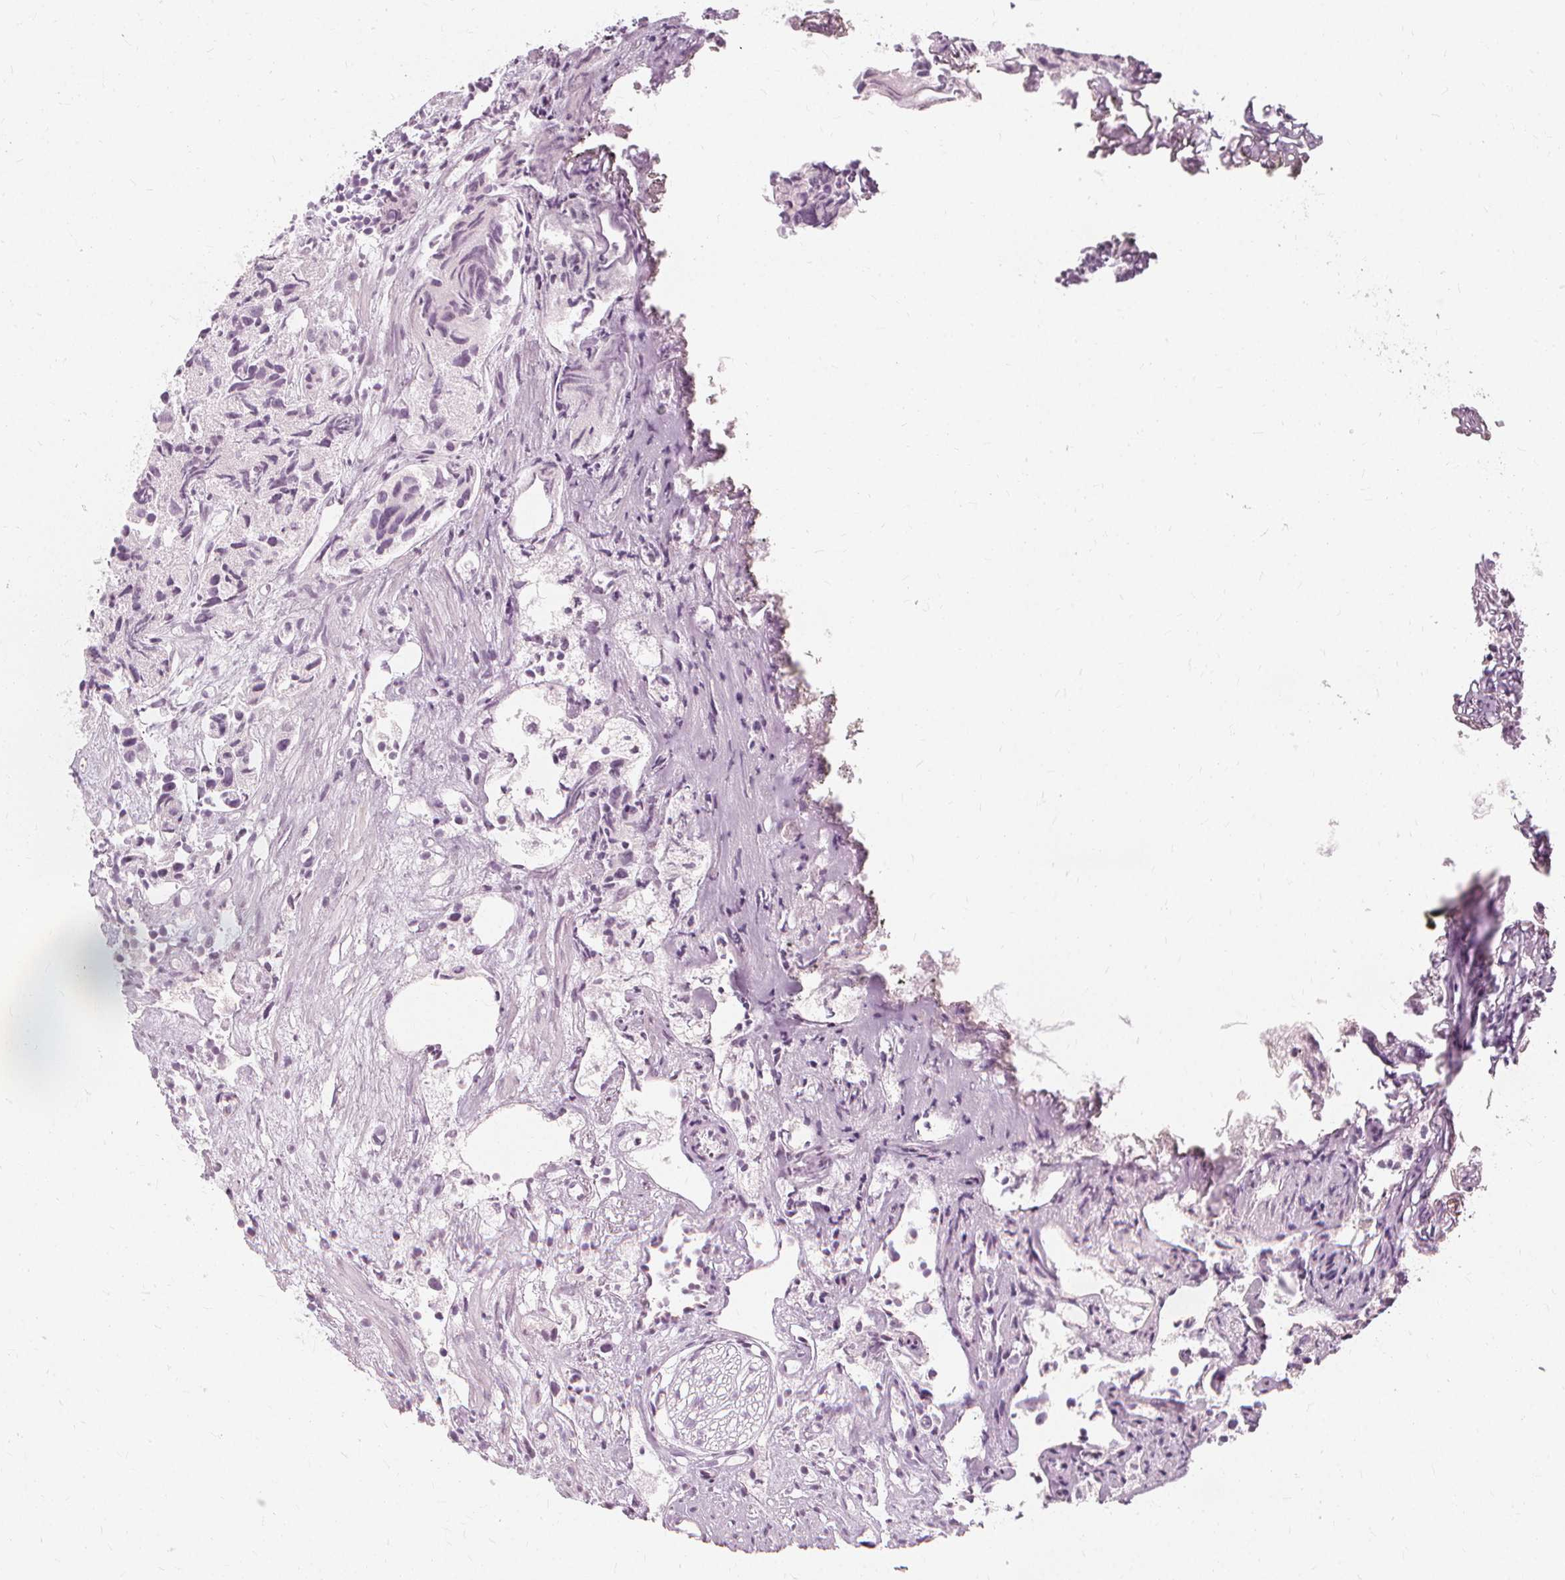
{"staining": {"intensity": "negative", "quantity": "none", "location": "none"}, "tissue": "prostate cancer", "cell_type": "Tumor cells", "image_type": "cancer", "snomed": [{"axis": "morphology", "description": "Adenocarcinoma, High grade"}, {"axis": "topography", "description": "Prostate"}], "caption": "High power microscopy photomicrograph of an IHC photomicrograph of prostate adenocarcinoma (high-grade), revealing no significant expression in tumor cells. (DAB IHC visualized using brightfield microscopy, high magnification).", "gene": "NXPE1", "patient": {"sex": "male", "age": 68}}